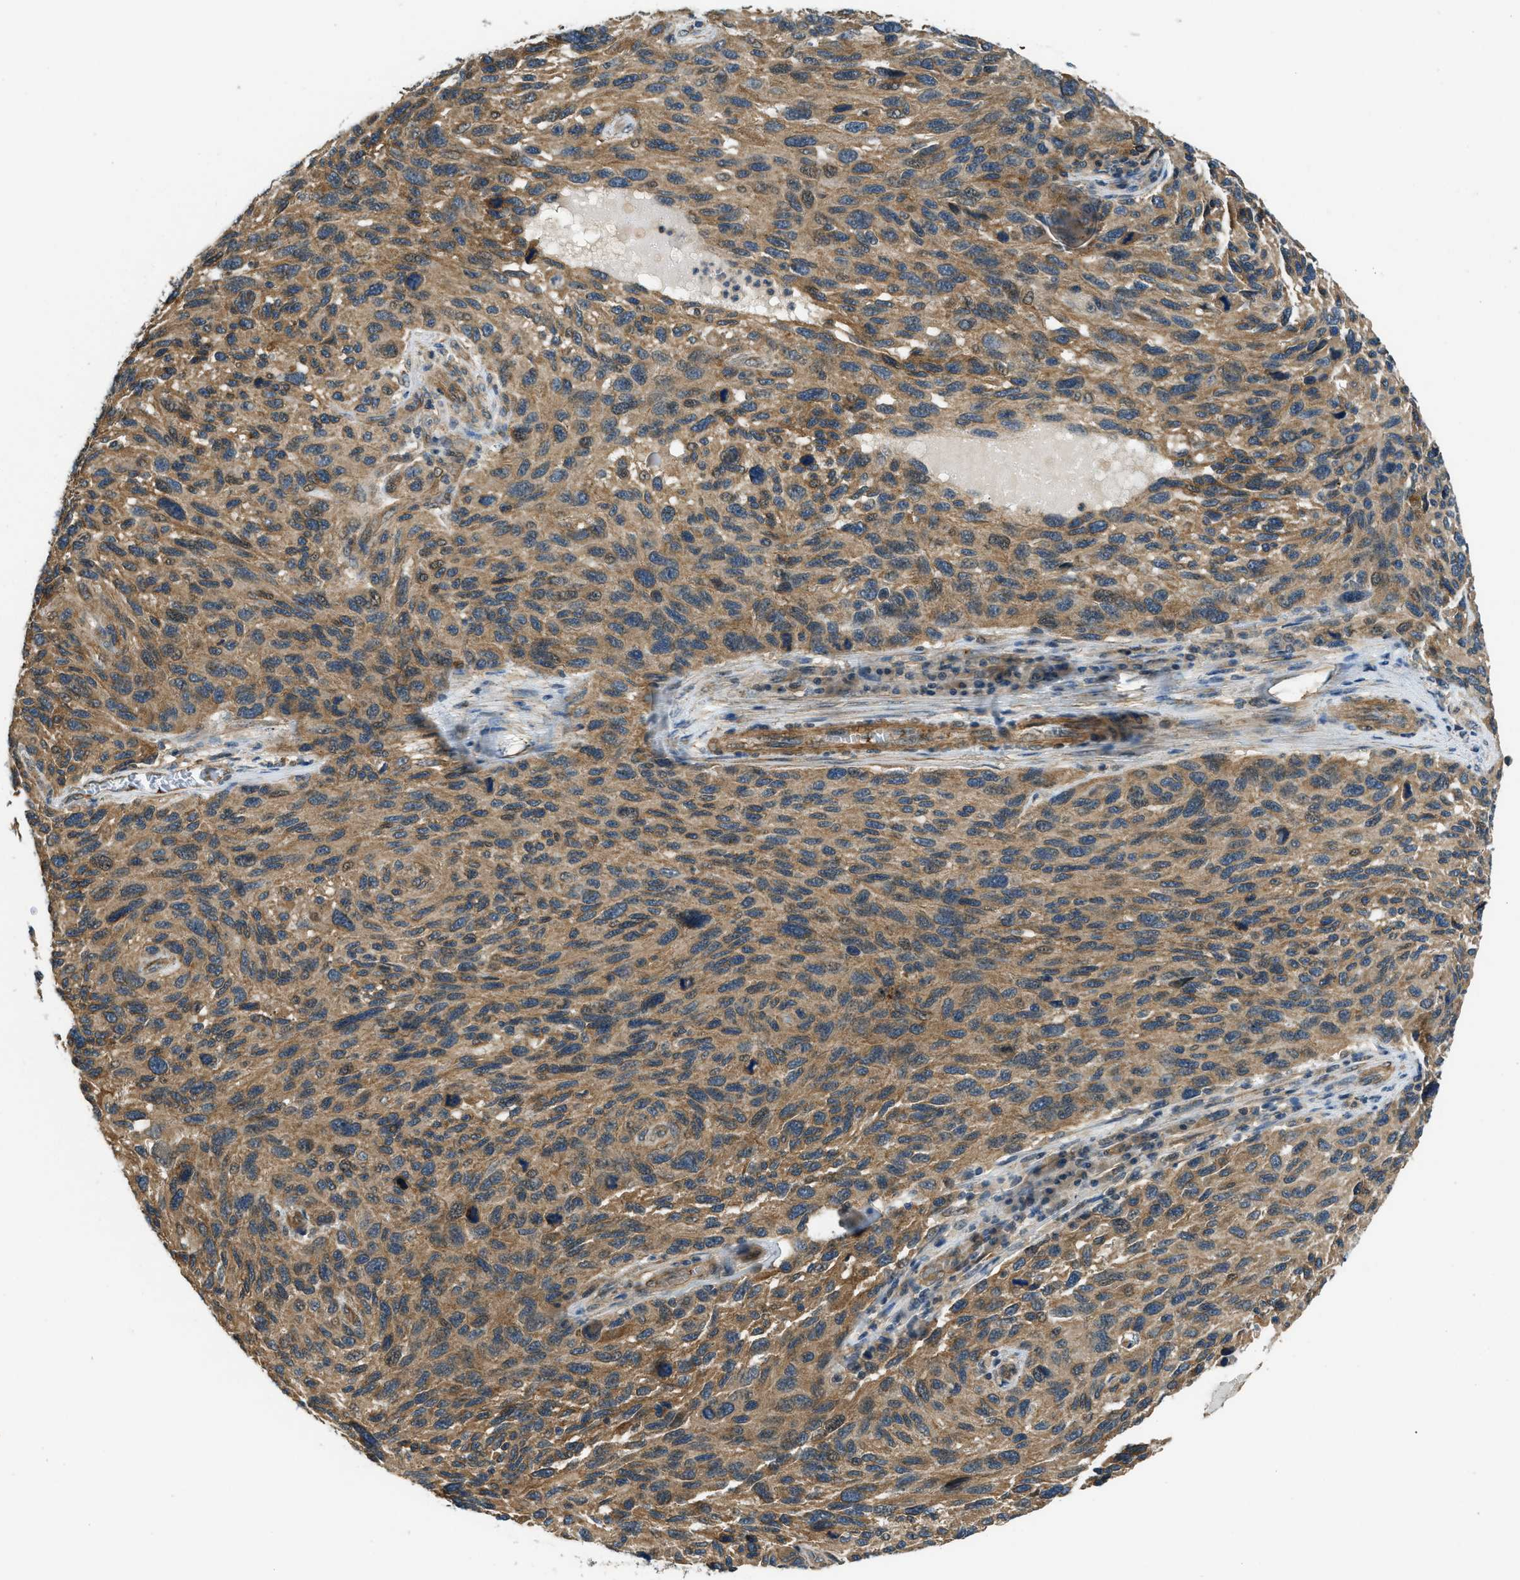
{"staining": {"intensity": "moderate", "quantity": ">75%", "location": "cytoplasmic/membranous"}, "tissue": "melanoma", "cell_type": "Tumor cells", "image_type": "cancer", "snomed": [{"axis": "morphology", "description": "Malignant melanoma, NOS"}, {"axis": "topography", "description": "Skin"}], "caption": "Tumor cells display moderate cytoplasmic/membranous expression in about >75% of cells in malignant melanoma.", "gene": "CGN", "patient": {"sex": "male", "age": 53}}